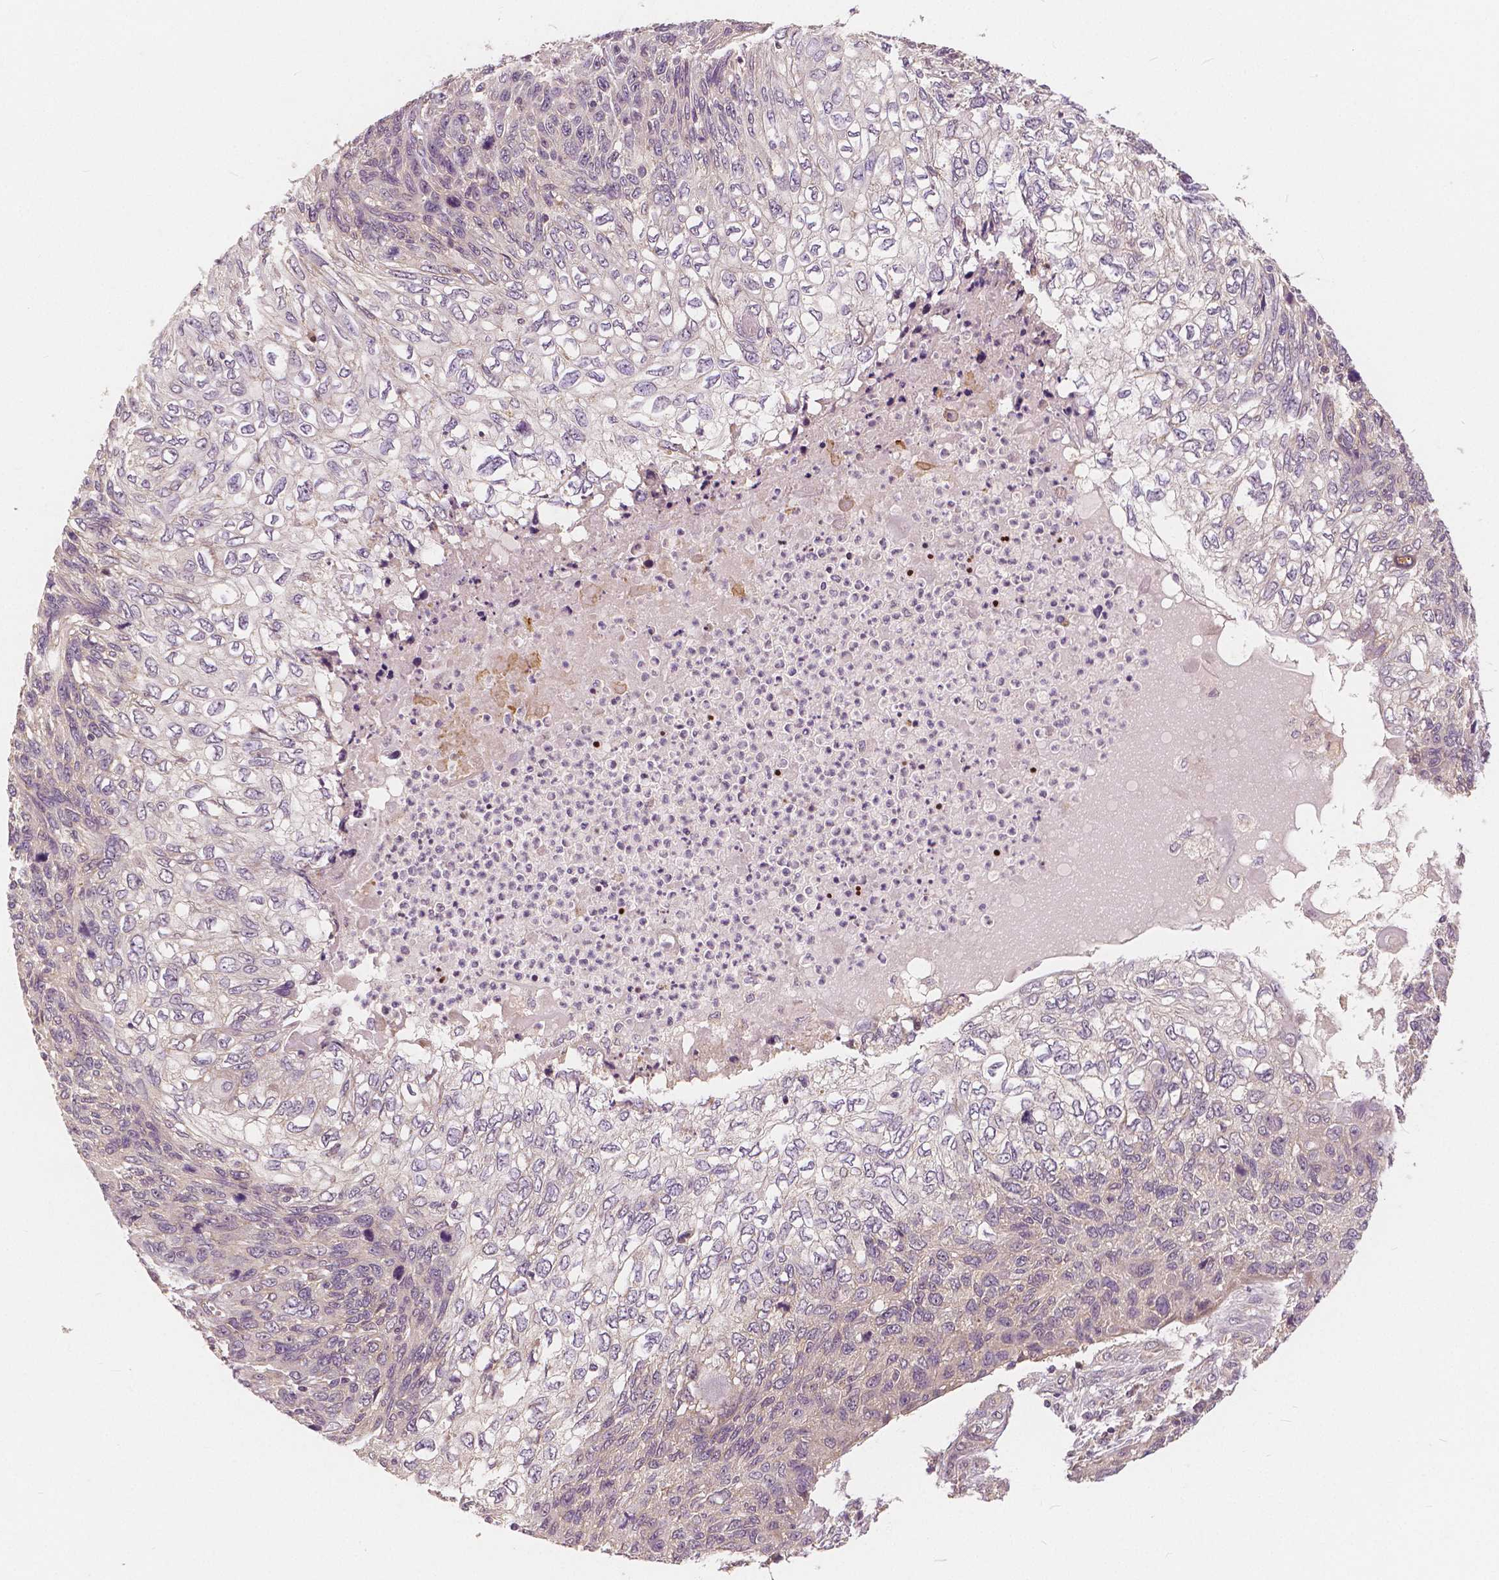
{"staining": {"intensity": "negative", "quantity": "none", "location": "none"}, "tissue": "skin cancer", "cell_type": "Tumor cells", "image_type": "cancer", "snomed": [{"axis": "morphology", "description": "Squamous cell carcinoma, NOS"}, {"axis": "topography", "description": "Skin"}], "caption": "Protein analysis of skin cancer (squamous cell carcinoma) exhibits no significant staining in tumor cells.", "gene": "SNX12", "patient": {"sex": "male", "age": 92}}